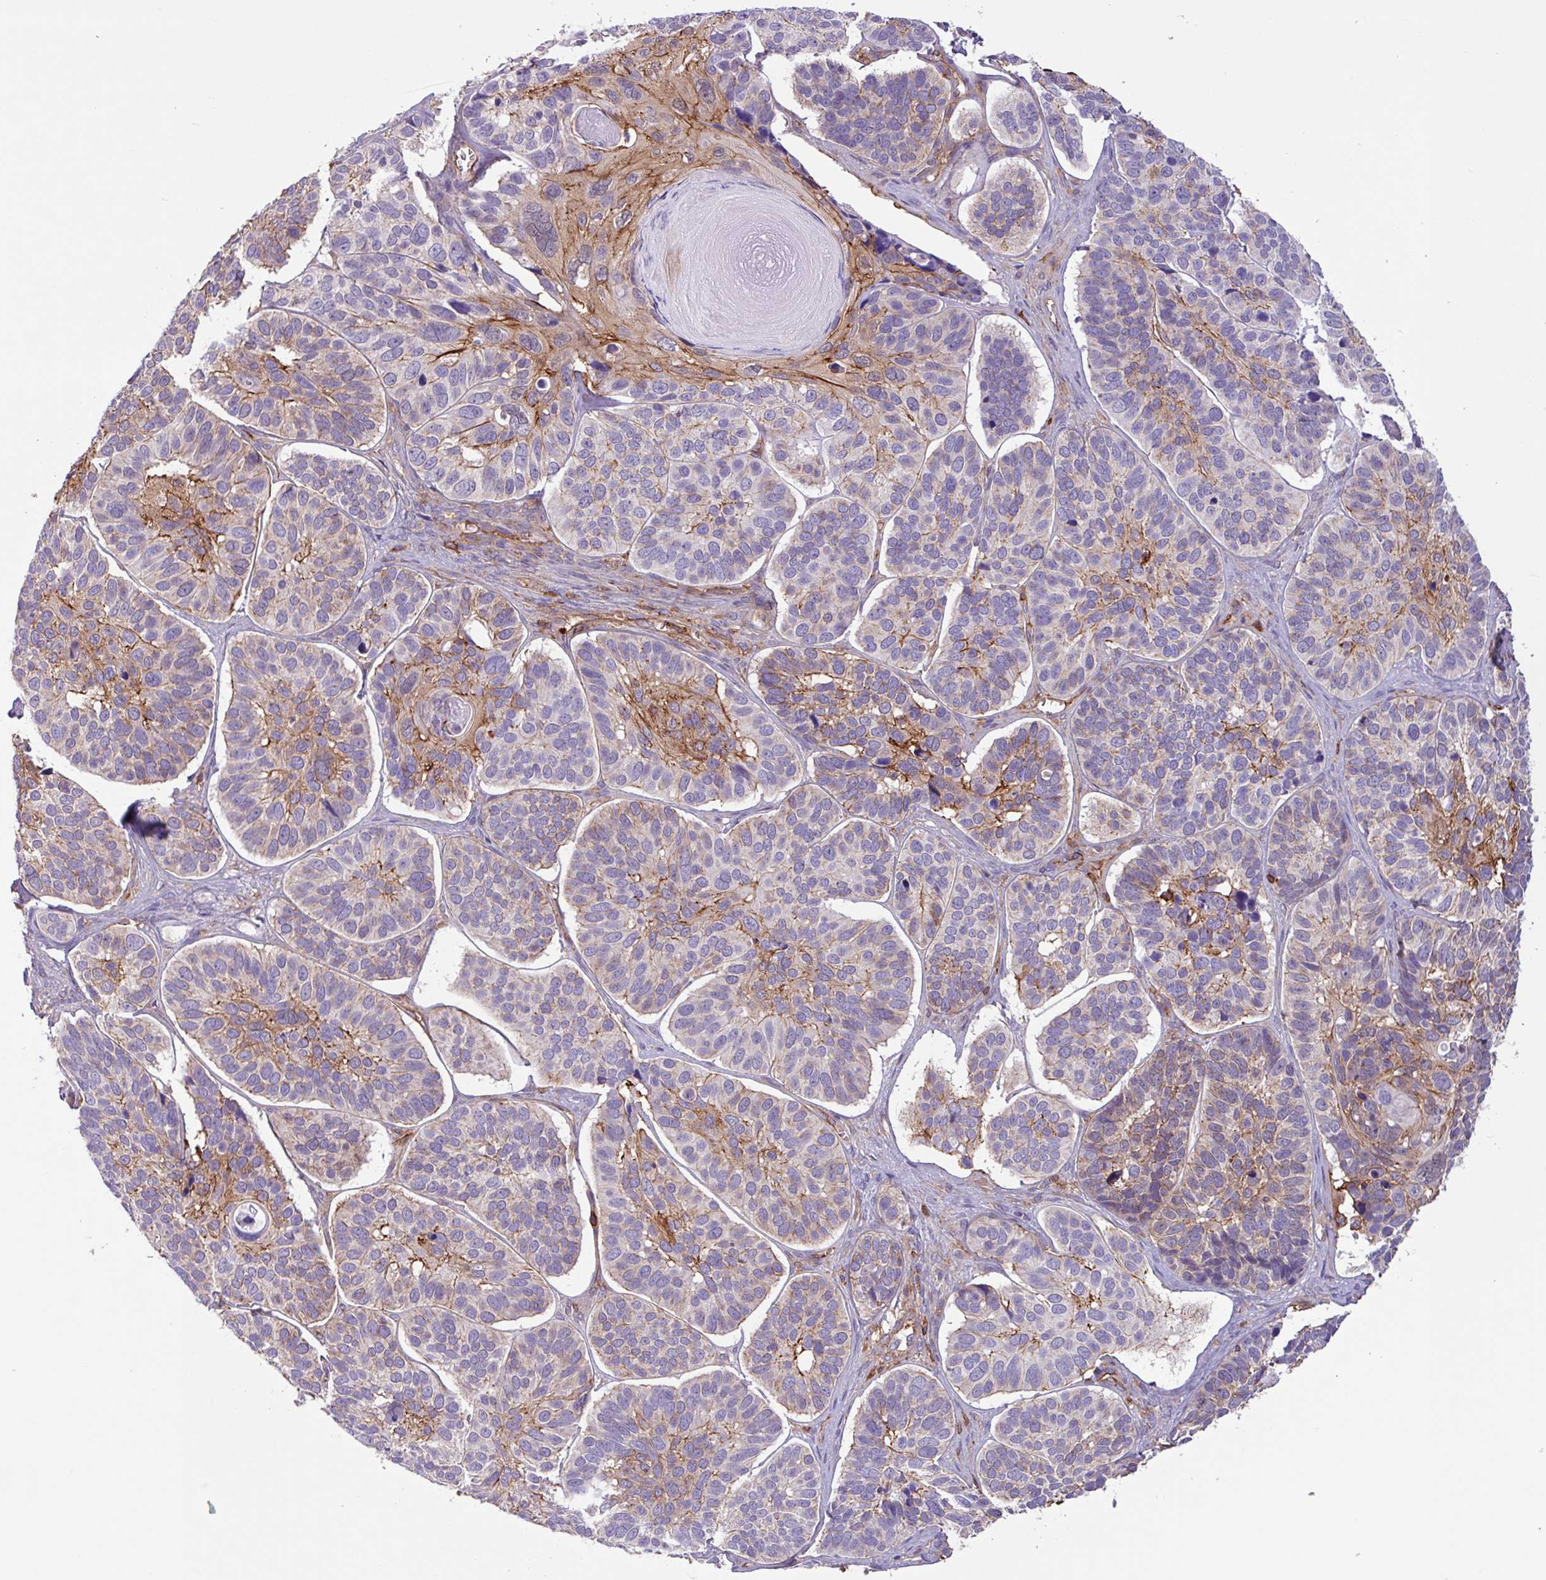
{"staining": {"intensity": "moderate", "quantity": "<25%", "location": "cytoplasmic/membranous"}, "tissue": "skin cancer", "cell_type": "Tumor cells", "image_type": "cancer", "snomed": [{"axis": "morphology", "description": "Basal cell carcinoma"}, {"axis": "topography", "description": "Skin"}], "caption": "Immunohistochemistry (IHC) of human basal cell carcinoma (skin) exhibits low levels of moderate cytoplasmic/membranous expression in approximately <25% of tumor cells. The staining was performed using DAB, with brown indicating positive protein expression. Nuclei are stained blue with hematoxylin.", "gene": "PPP1R18", "patient": {"sex": "male", "age": 62}}